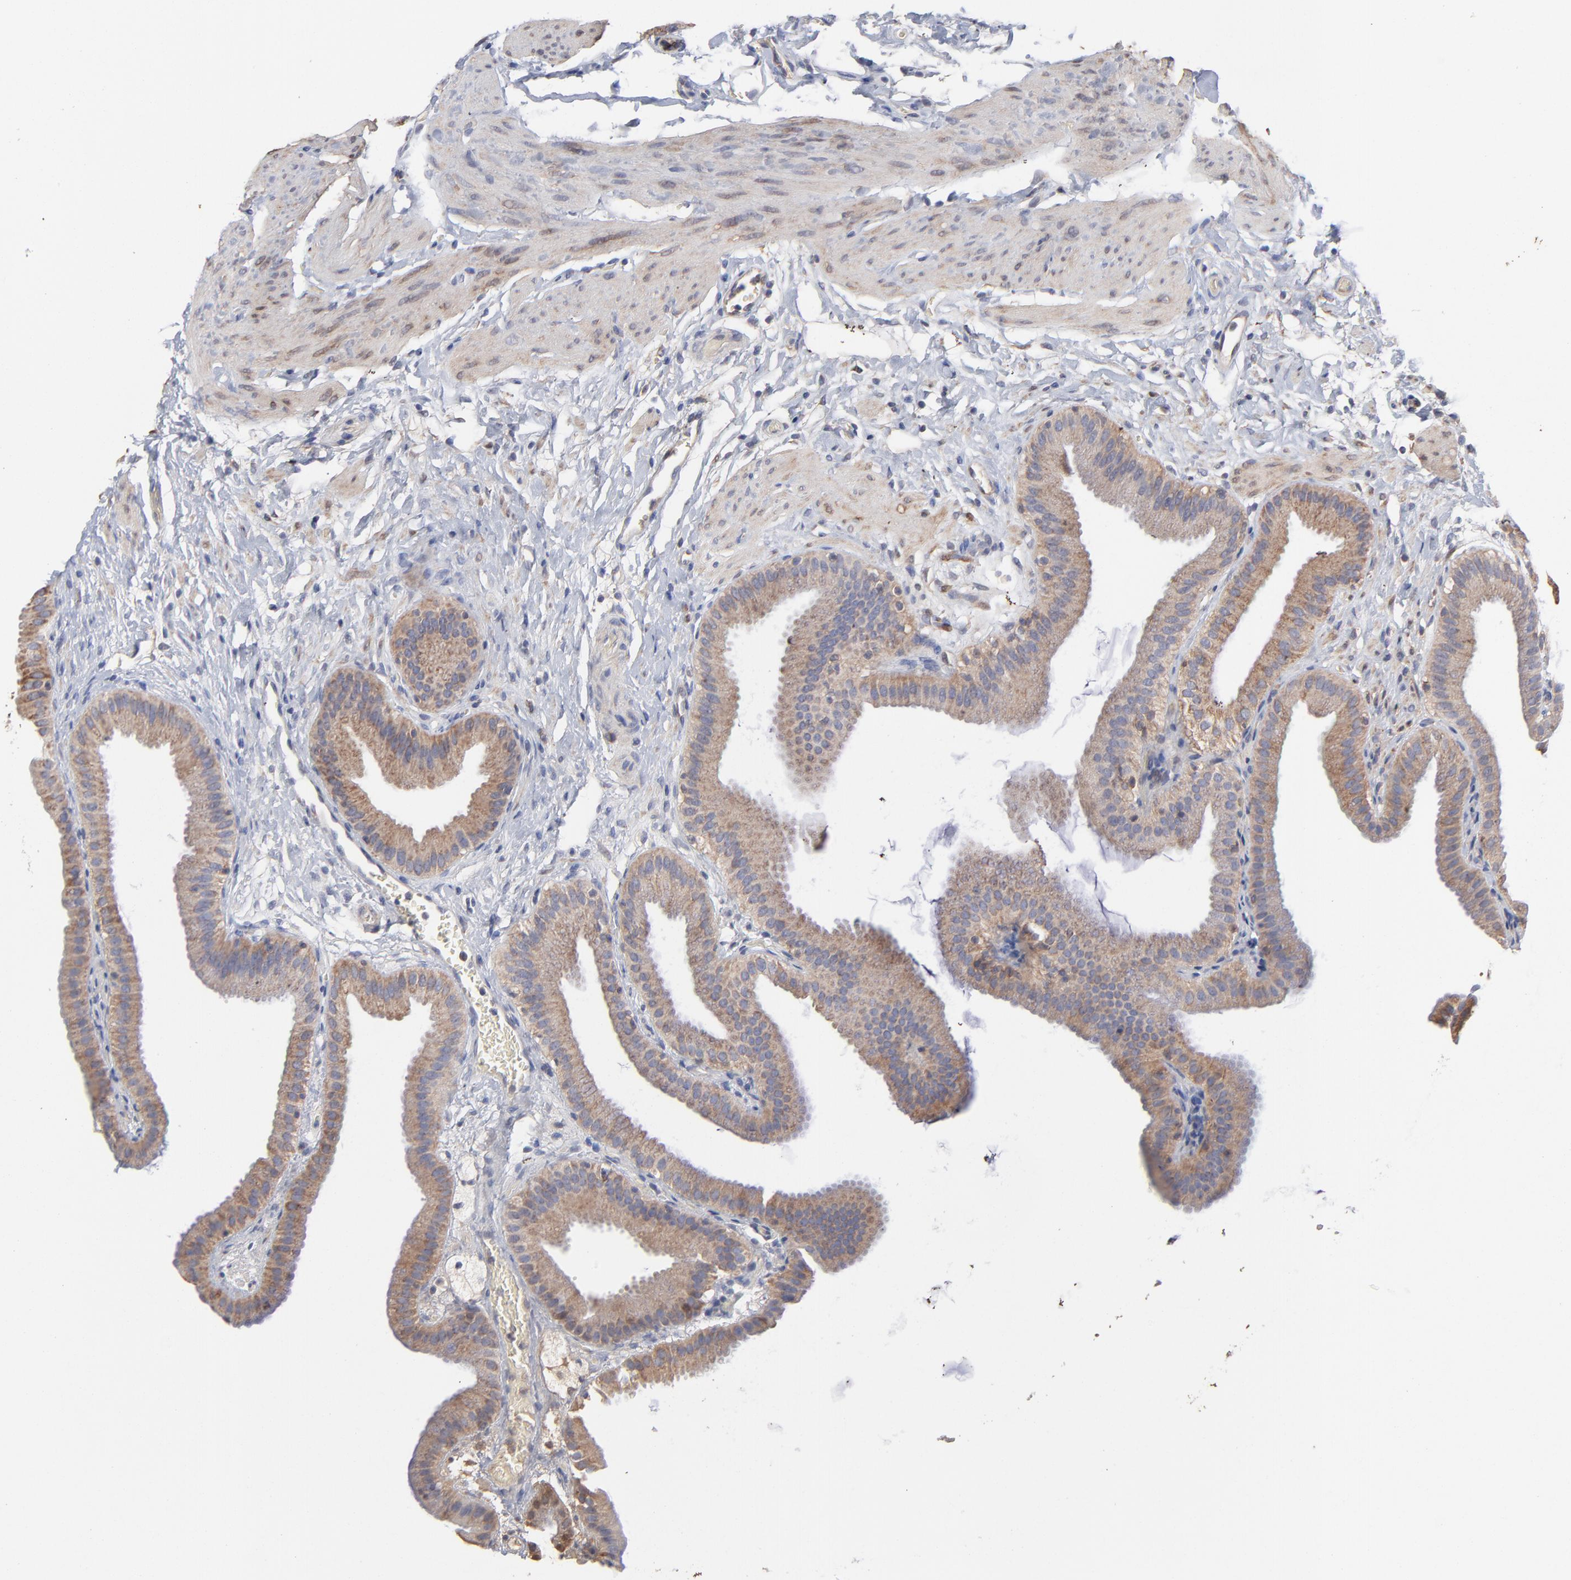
{"staining": {"intensity": "weak", "quantity": ">75%", "location": "cytoplasmic/membranous"}, "tissue": "gallbladder", "cell_type": "Glandular cells", "image_type": "normal", "snomed": [{"axis": "morphology", "description": "Normal tissue, NOS"}, {"axis": "topography", "description": "Gallbladder"}], "caption": "Immunohistochemistry photomicrograph of unremarkable gallbladder: gallbladder stained using immunohistochemistry shows low levels of weak protein expression localized specifically in the cytoplasmic/membranous of glandular cells, appearing as a cytoplasmic/membranous brown color.", "gene": "NFKBIA", "patient": {"sex": "female", "age": 63}}